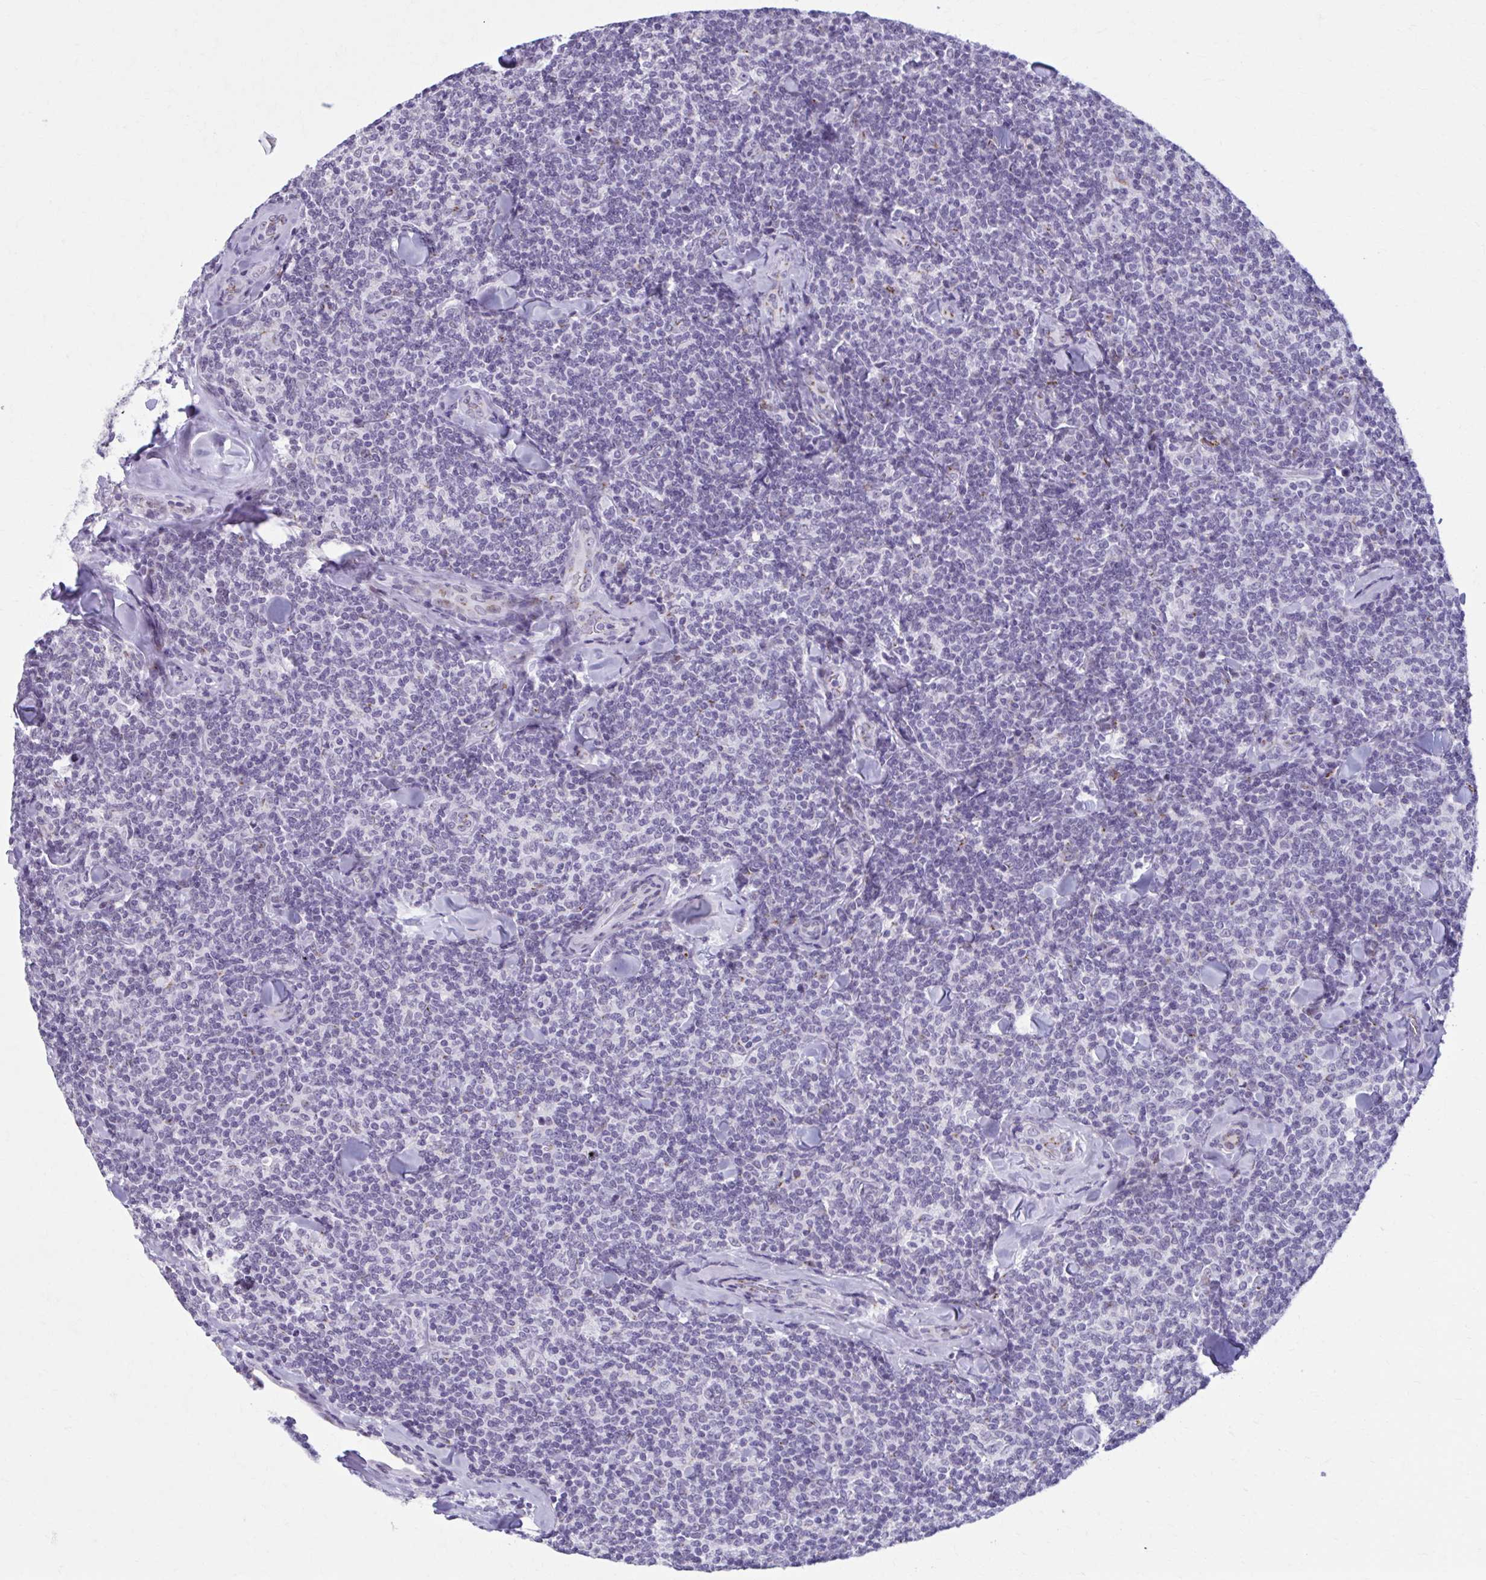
{"staining": {"intensity": "negative", "quantity": "none", "location": "none"}, "tissue": "lymphoma", "cell_type": "Tumor cells", "image_type": "cancer", "snomed": [{"axis": "morphology", "description": "Malignant lymphoma, non-Hodgkin's type, Low grade"}, {"axis": "topography", "description": "Lymph node"}], "caption": "Tumor cells show no significant positivity in lymphoma.", "gene": "ZNF682", "patient": {"sex": "female", "age": 56}}